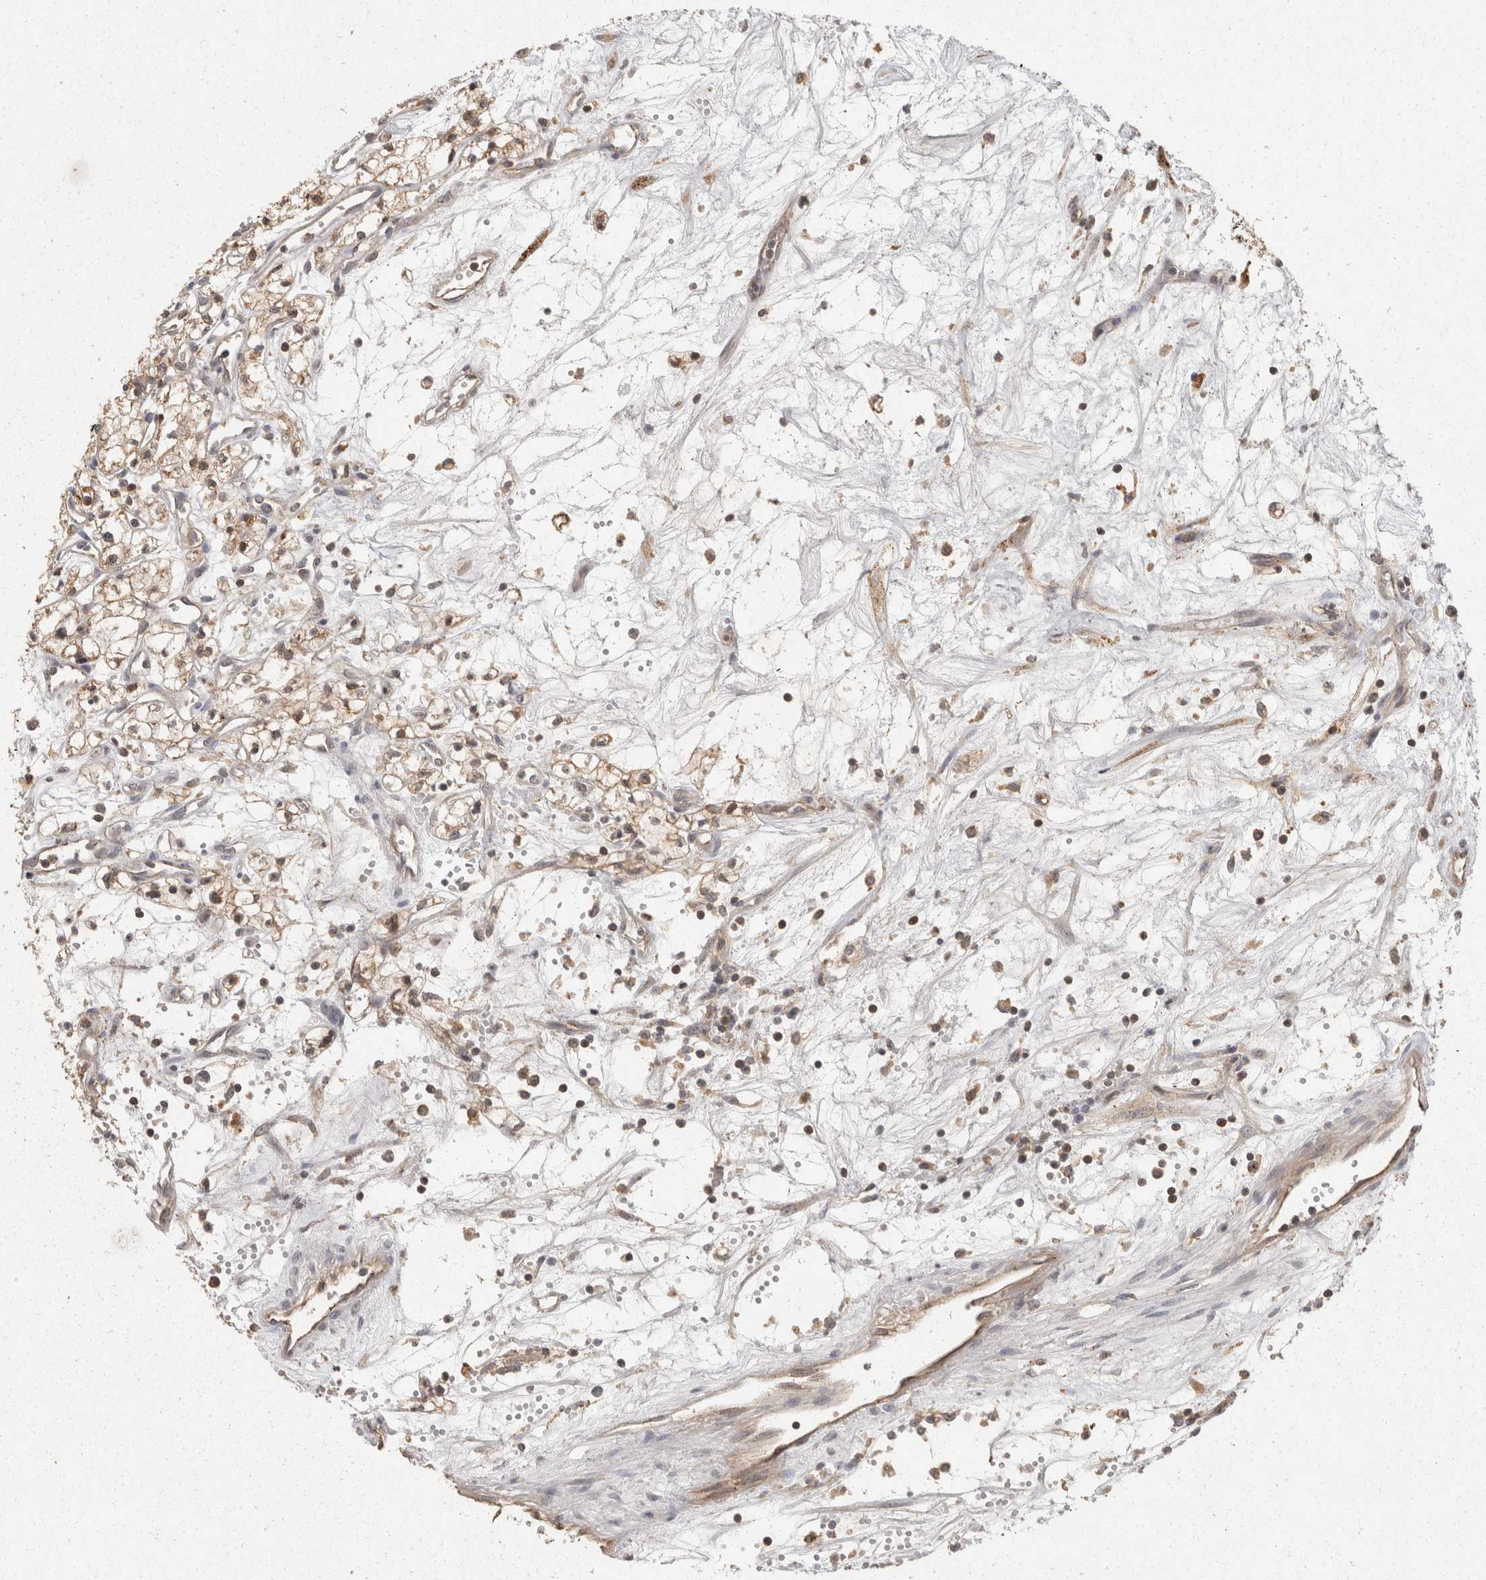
{"staining": {"intensity": "weak", "quantity": ">75%", "location": "cytoplasmic/membranous"}, "tissue": "renal cancer", "cell_type": "Tumor cells", "image_type": "cancer", "snomed": [{"axis": "morphology", "description": "Adenocarcinoma, NOS"}, {"axis": "topography", "description": "Kidney"}], "caption": "A brown stain highlights weak cytoplasmic/membranous expression of a protein in human renal cancer tumor cells. (Stains: DAB (3,3'-diaminobenzidine) in brown, nuclei in blue, Microscopy: brightfield microscopy at high magnification).", "gene": "ACAT2", "patient": {"sex": "male", "age": 59}}